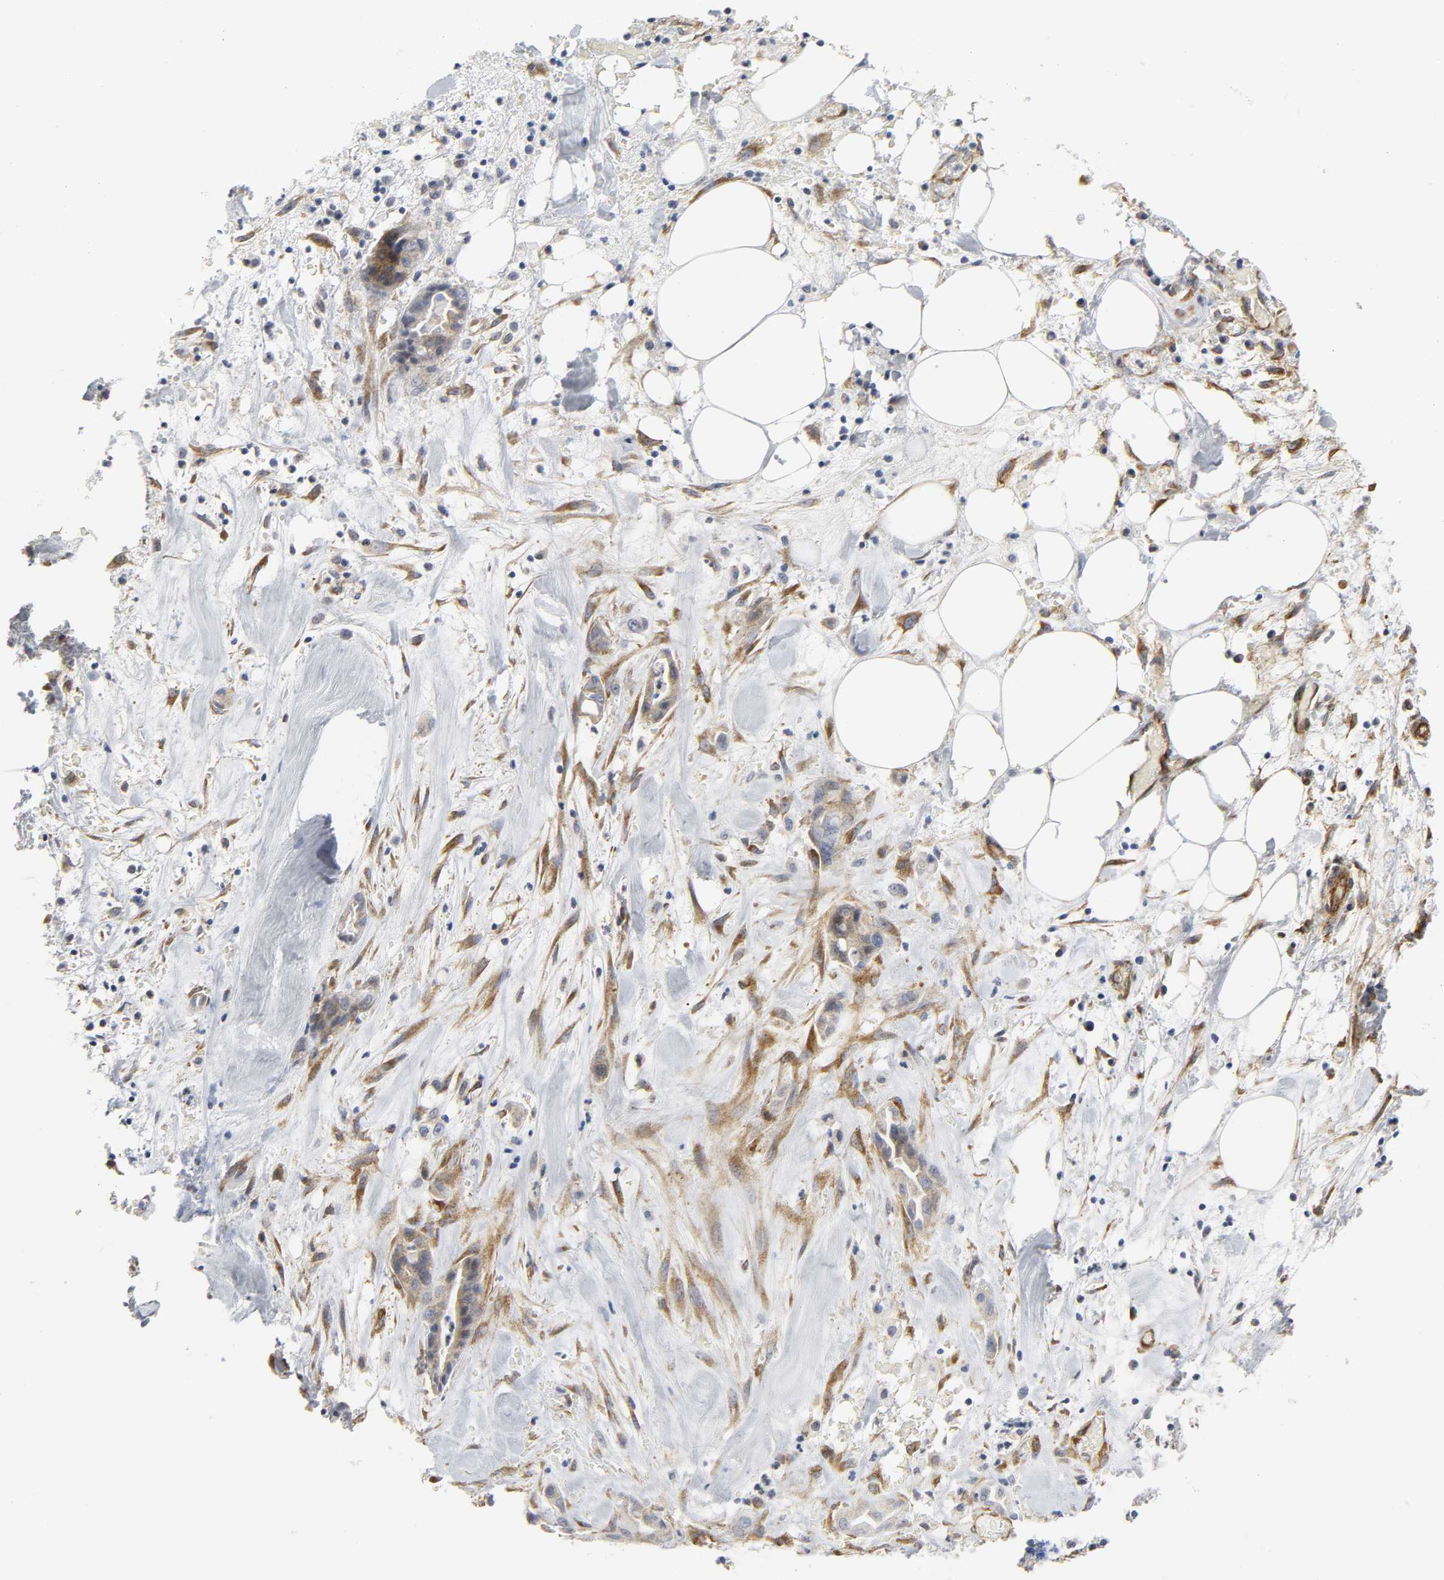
{"staining": {"intensity": "weak", "quantity": ">75%", "location": "cytoplasmic/membranous"}, "tissue": "liver cancer", "cell_type": "Tumor cells", "image_type": "cancer", "snomed": [{"axis": "morphology", "description": "Cholangiocarcinoma"}, {"axis": "topography", "description": "Liver"}], "caption": "A histopathology image of cholangiocarcinoma (liver) stained for a protein demonstrates weak cytoplasmic/membranous brown staining in tumor cells.", "gene": "DOCK1", "patient": {"sex": "female", "age": 68}}